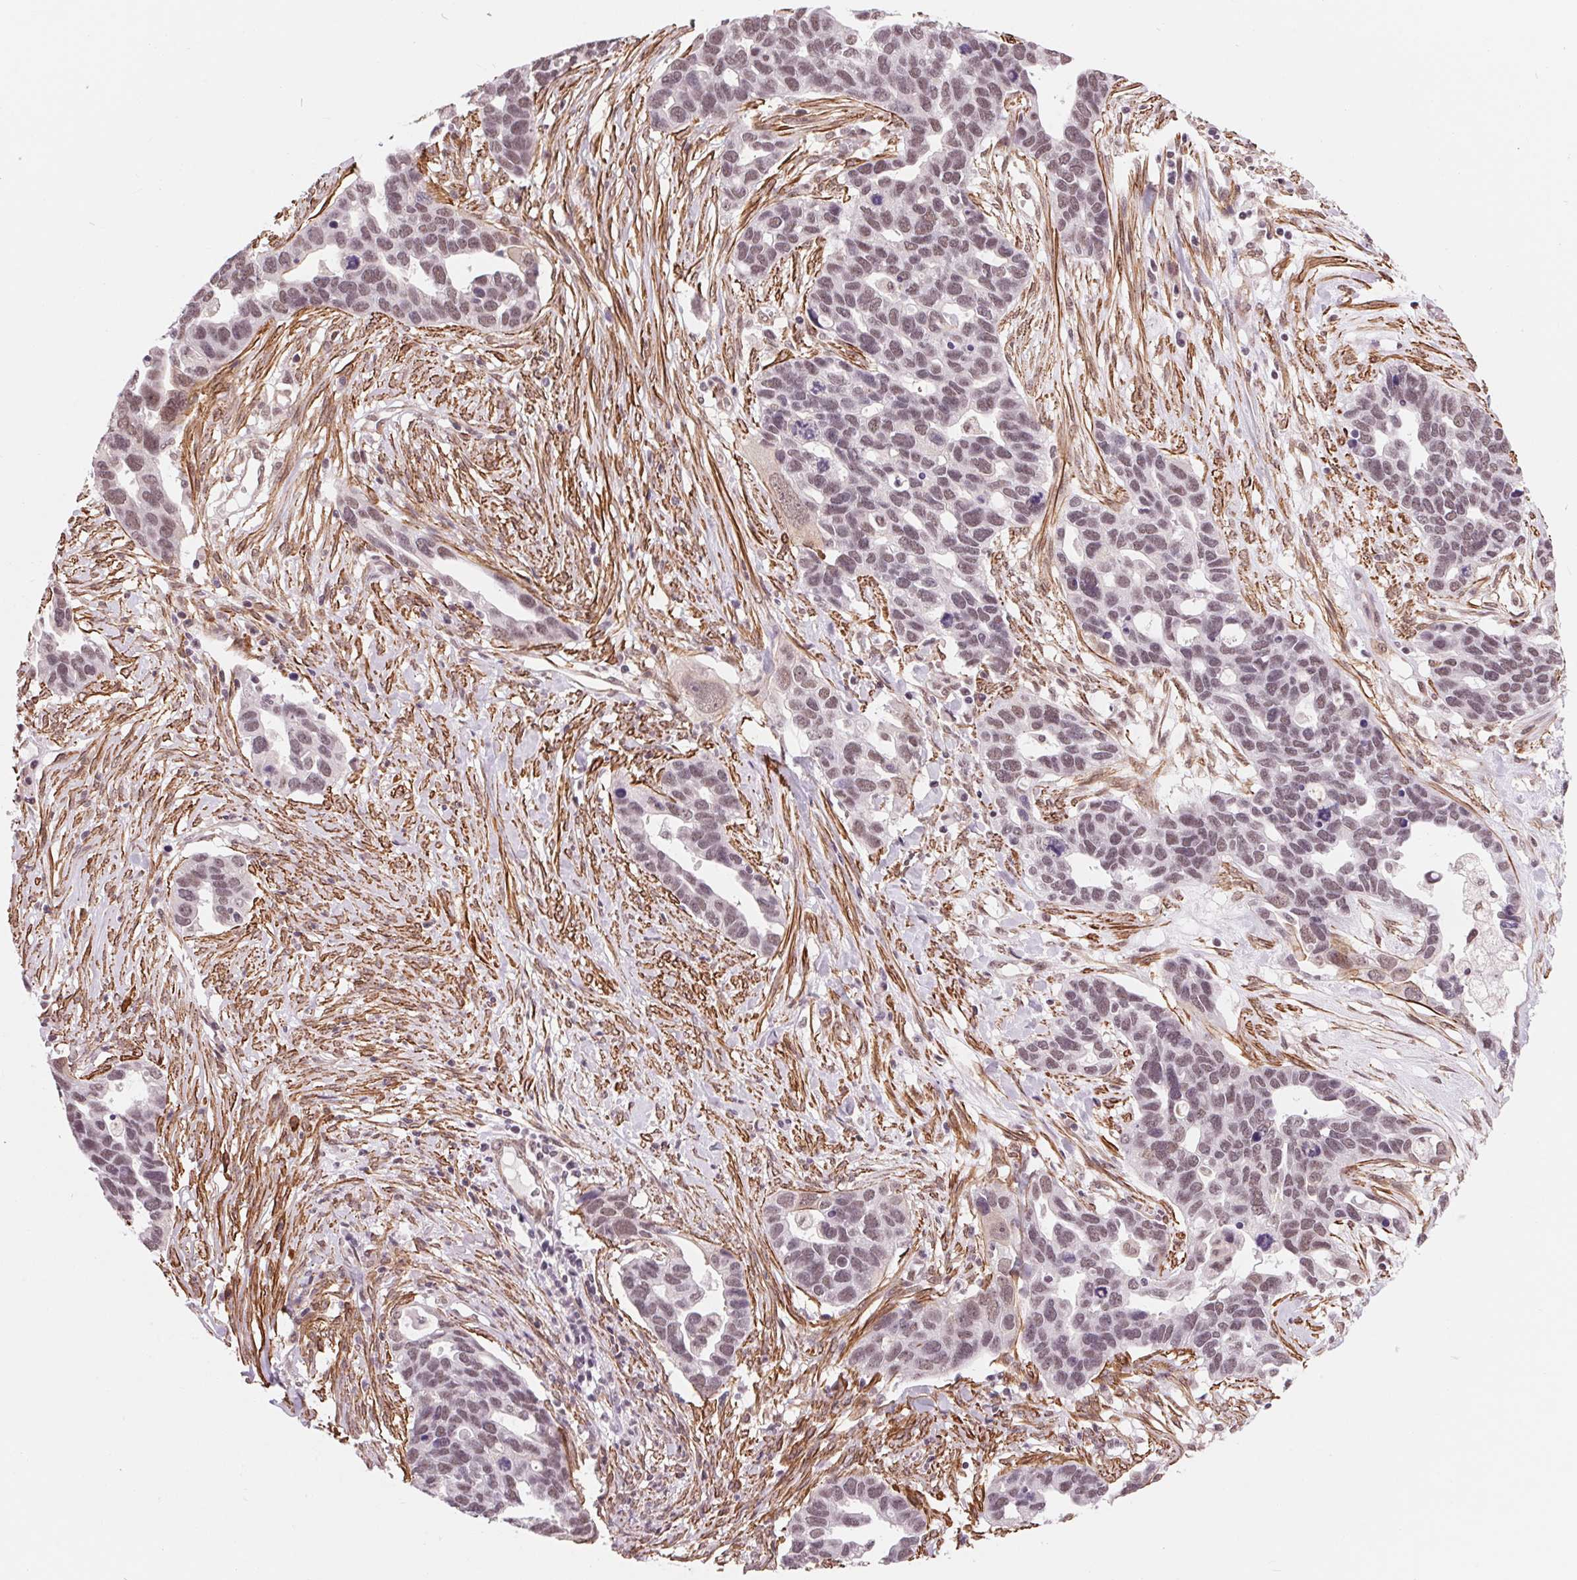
{"staining": {"intensity": "weak", "quantity": ">75%", "location": "nuclear"}, "tissue": "ovarian cancer", "cell_type": "Tumor cells", "image_type": "cancer", "snomed": [{"axis": "morphology", "description": "Cystadenocarcinoma, serous, NOS"}, {"axis": "topography", "description": "Ovary"}], "caption": "Weak nuclear protein staining is identified in about >75% of tumor cells in serous cystadenocarcinoma (ovarian).", "gene": "BCAT1", "patient": {"sex": "female", "age": 54}}